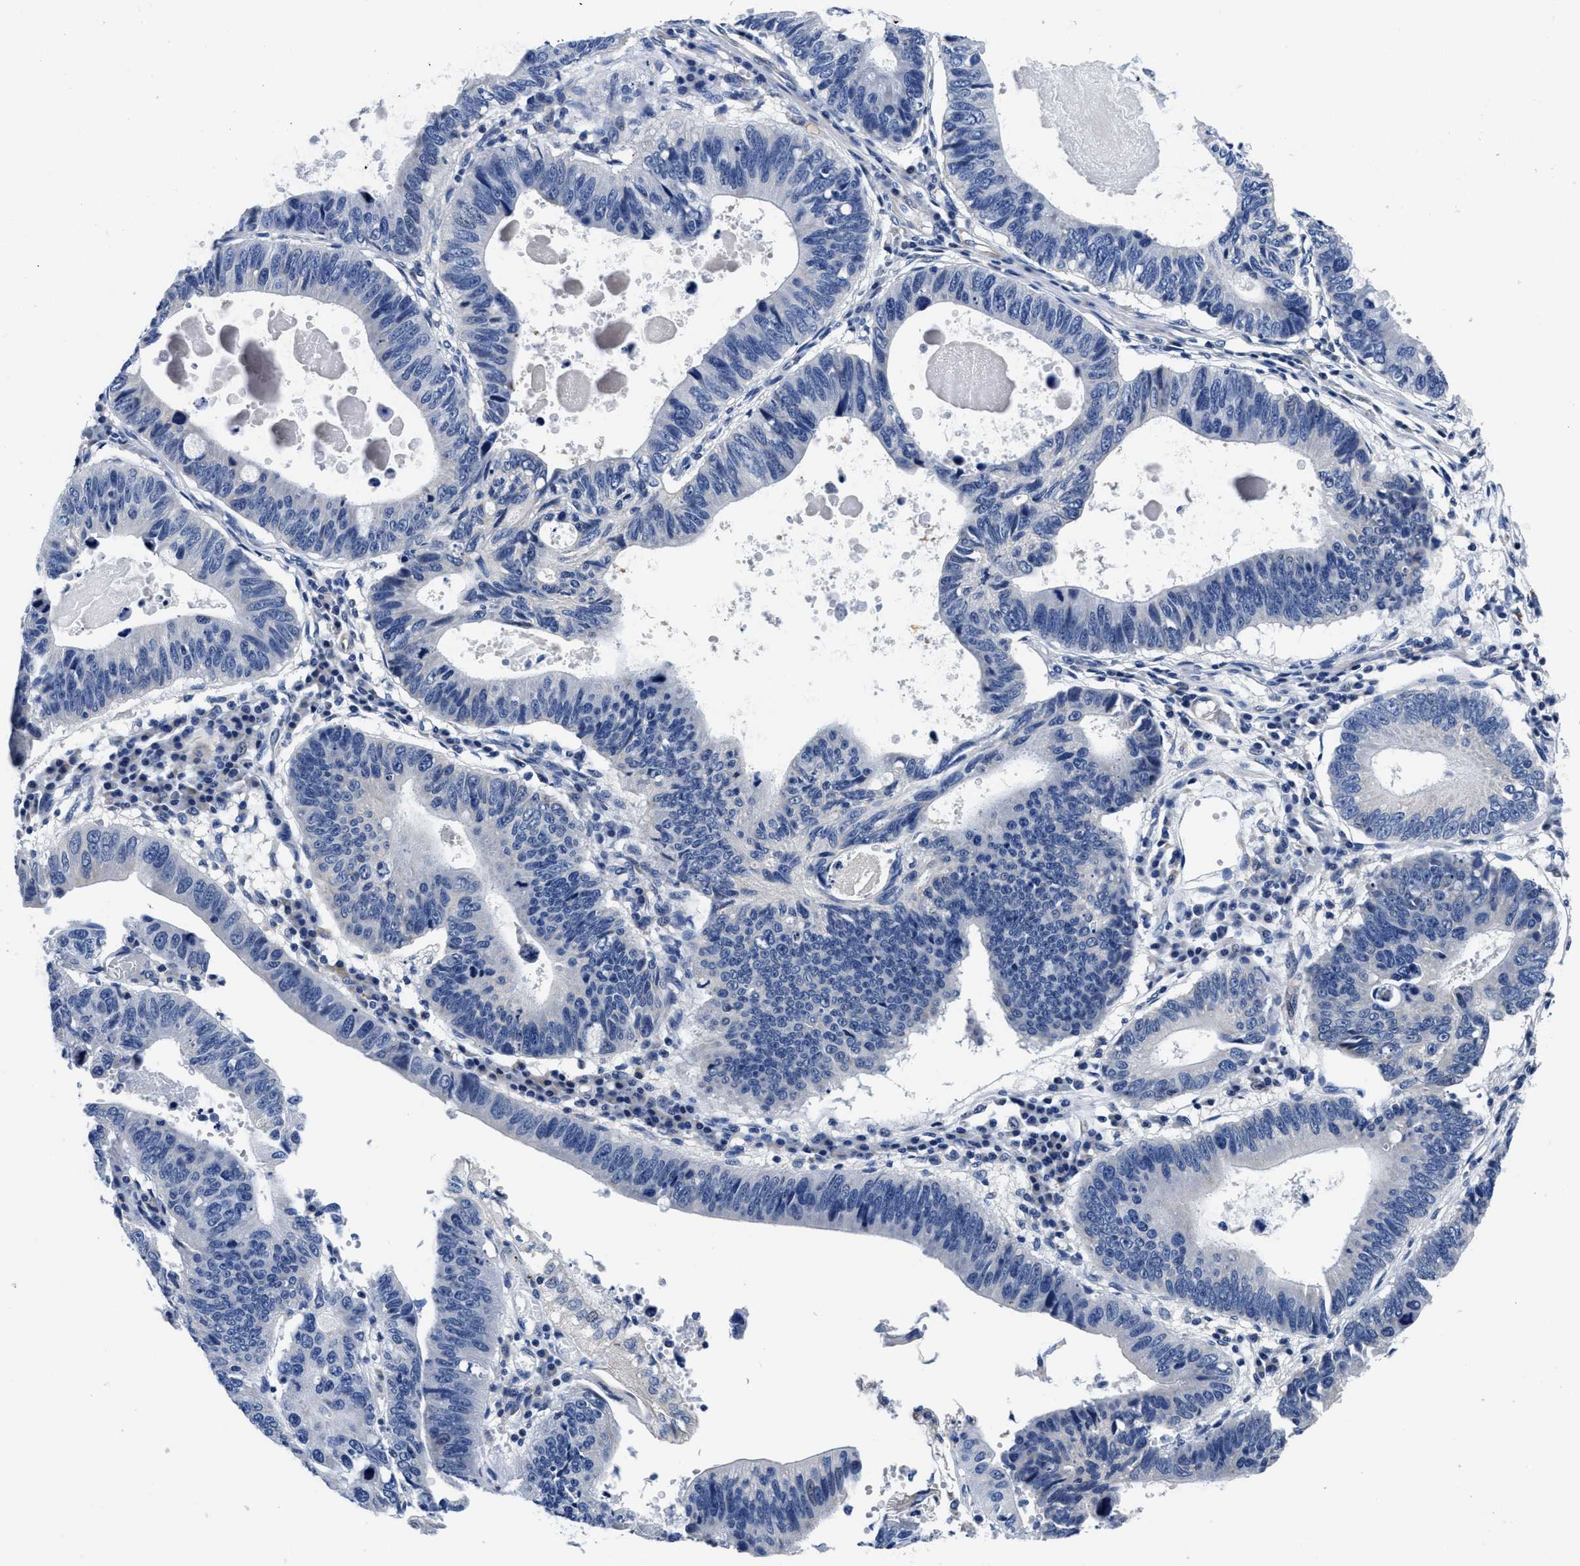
{"staining": {"intensity": "negative", "quantity": "none", "location": "none"}, "tissue": "stomach cancer", "cell_type": "Tumor cells", "image_type": "cancer", "snomed": [{"axis": "morphology", "description": "Adenocarcinoma, NOS"}, {"axis": "topography", "description": "Stomach"}], "caption": "Stomach cancer was stained to show a protein in brown. There is no significant staining in tumor cells.", "gene": "SLC35F1", "patient": {"sex": "male", "age": 59}}